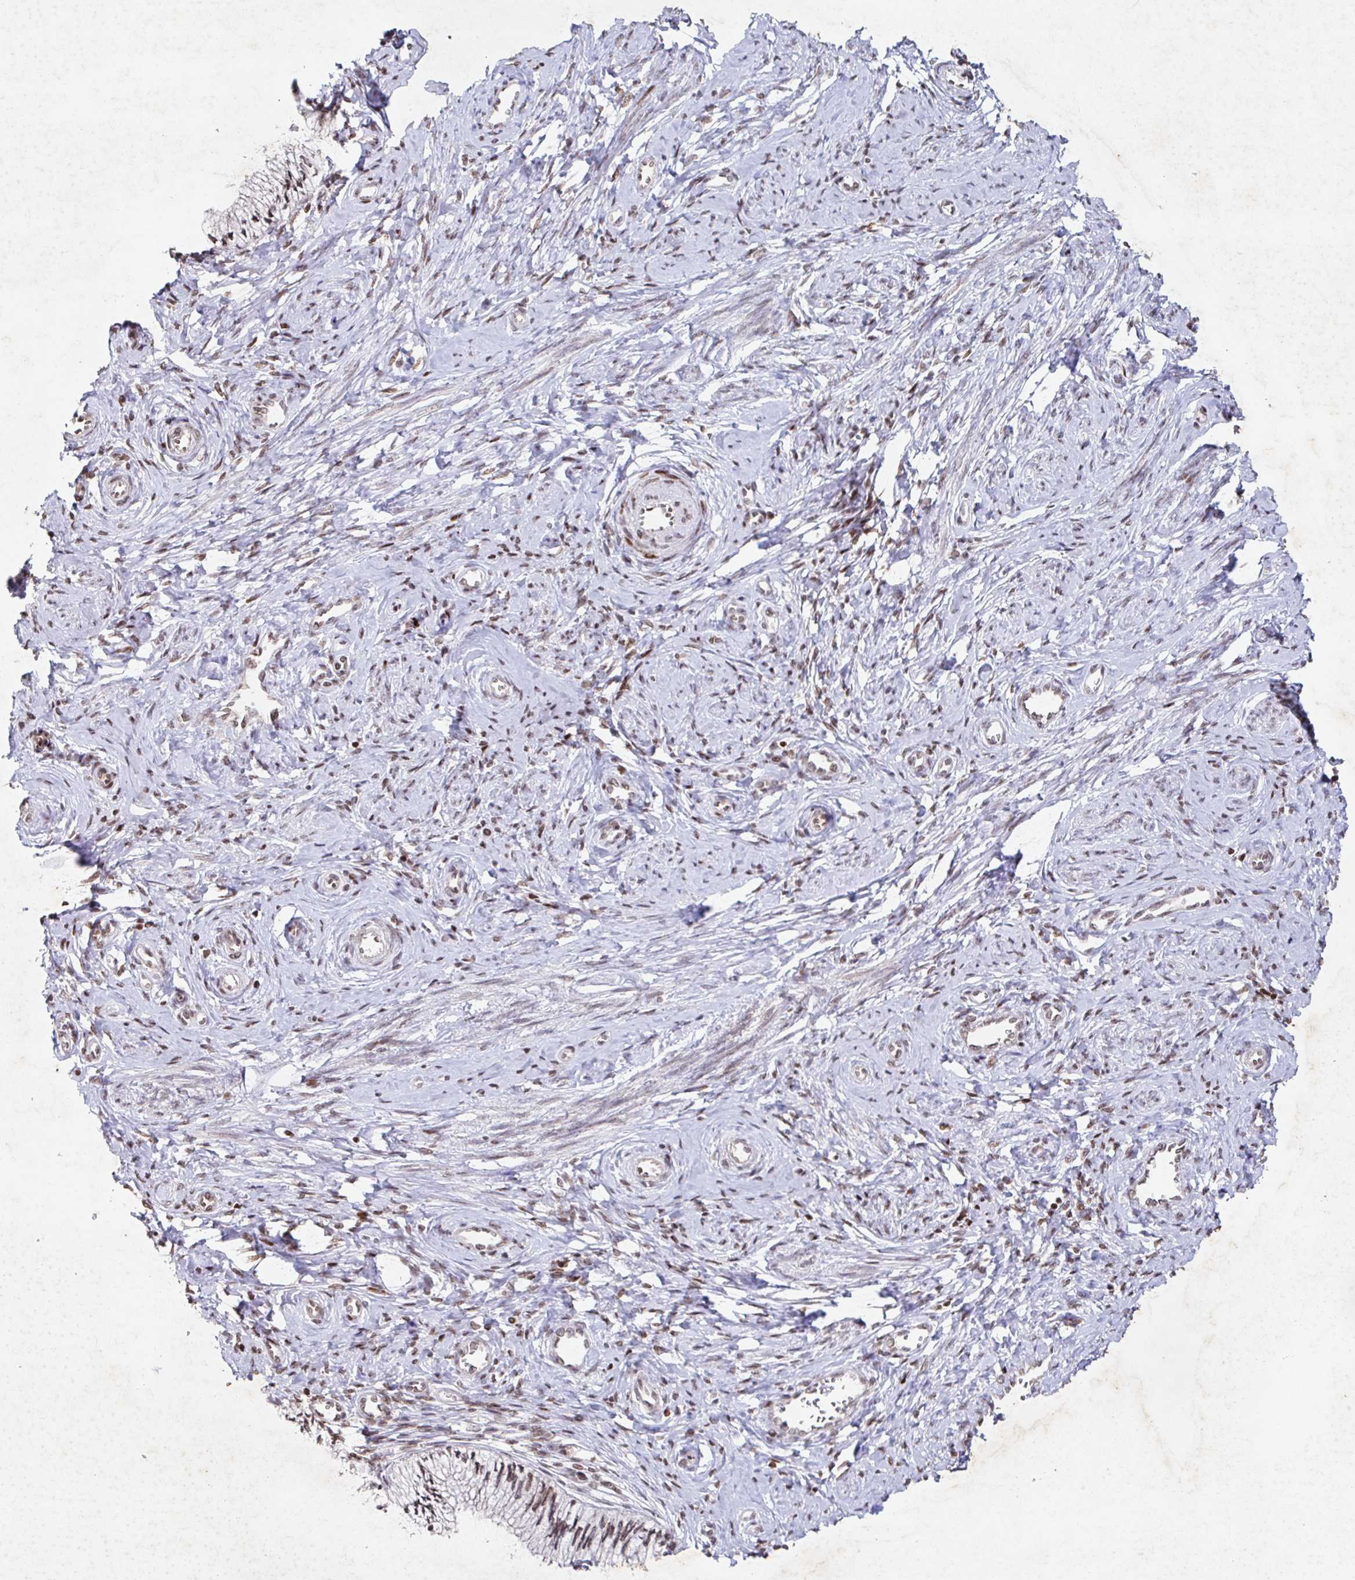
{"staining": {"intensity": "moderate", "quantity": ">75%", "location": "nuclear"}, "tissue": "cervix", "cell_type": "Glandular cells", "image_type": "normal", "snomed": [{"axis": "morphology", "description": "Normal tissue, NOS"}, {"axis": "topography", "description": "Cervix"}], "caption": "A brown stain highlights moderate nuclear positivity of a protein in glandular cells of benign human cervix.", "gene": "C19orf53", "patient": {"sex": "female", "age": 24}}